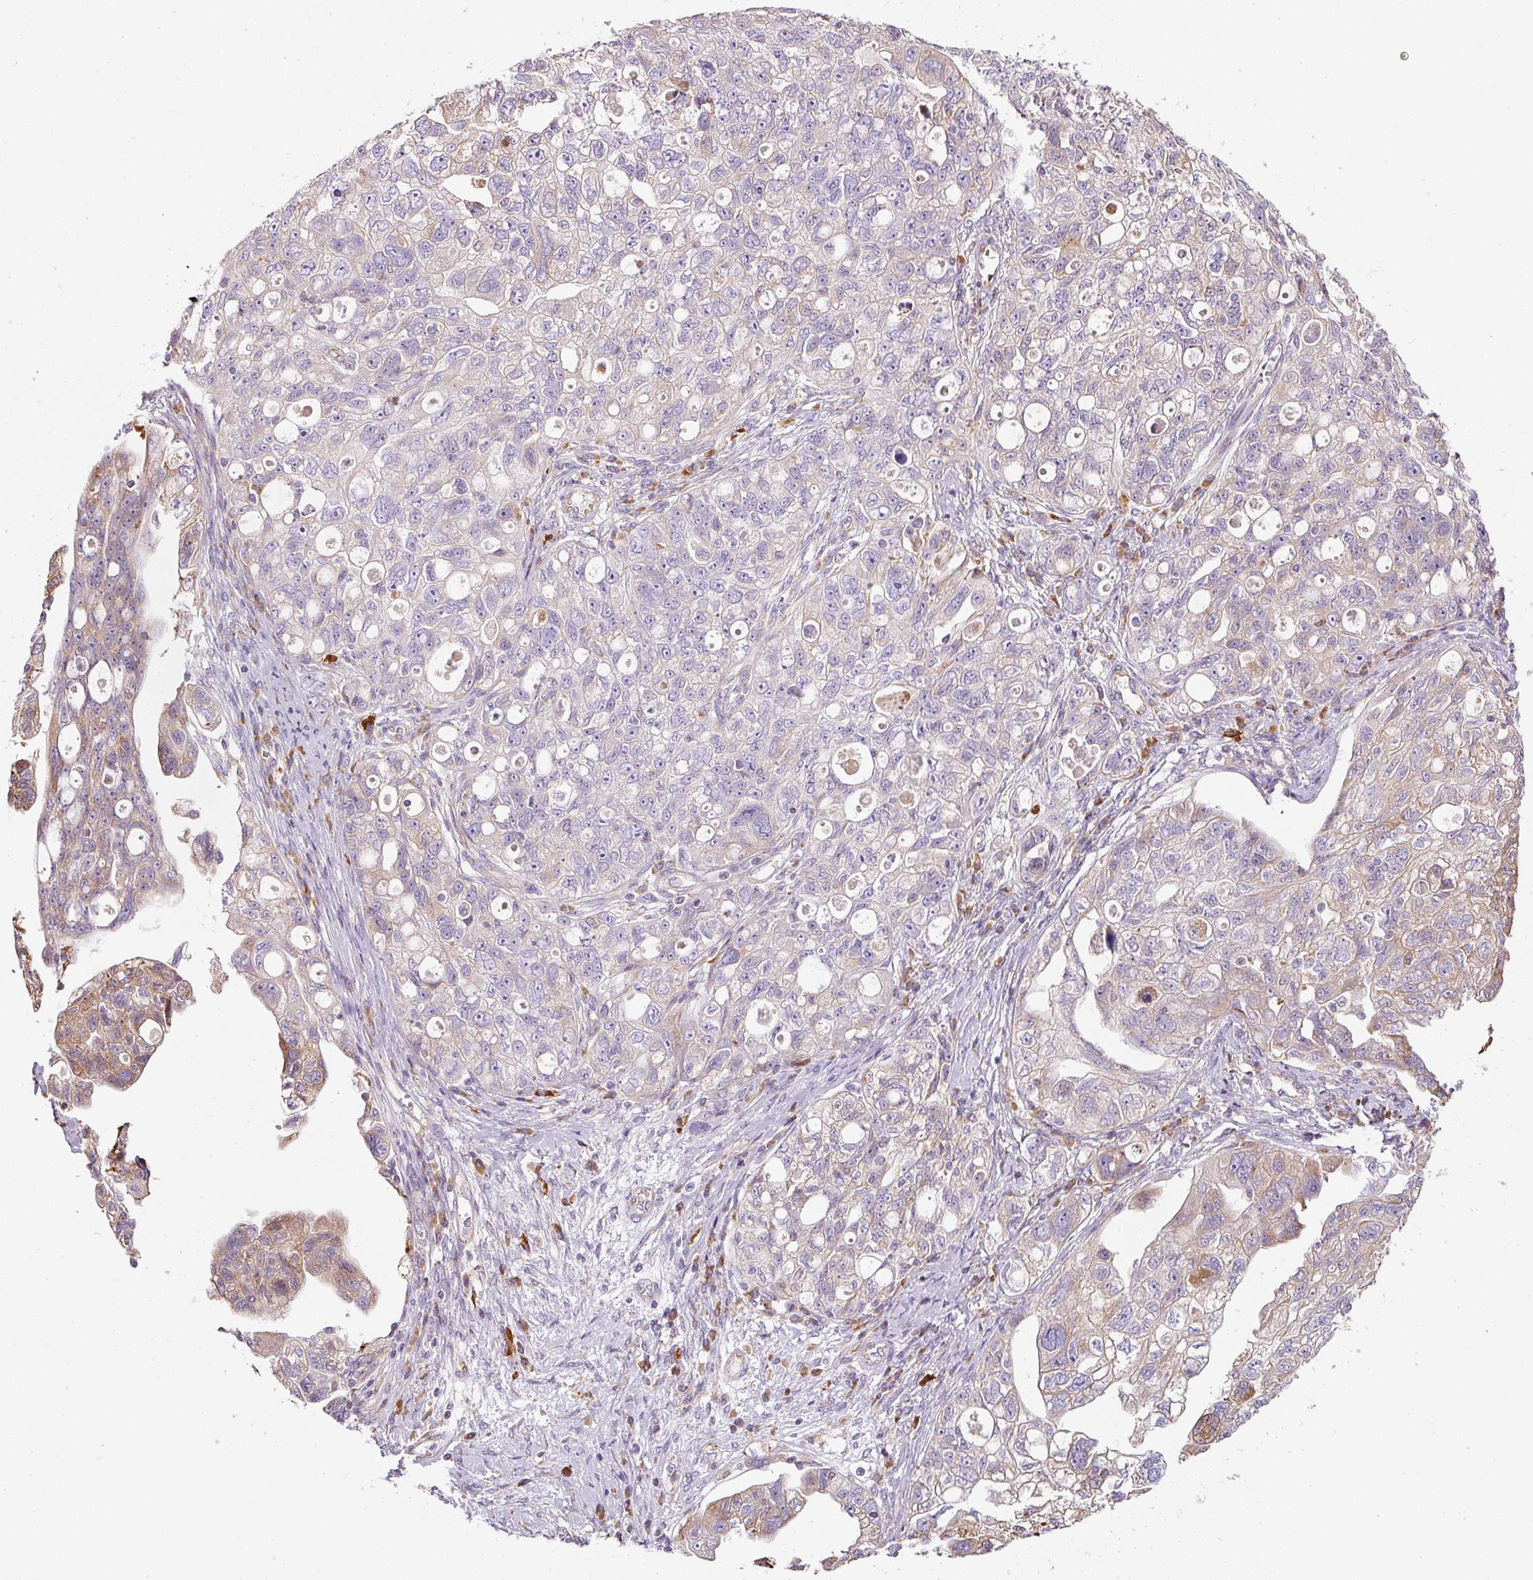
{"staining": {"intensity": "moderate", "quantity": "<25%", "location": "cytoplasmic/membranous"}, "tissue": "ovarian cancer", "cell_type": "Tumor cells", "image_type": "cancer", "snomed": [{"axis": "morphology", "description": "Carcinoma, NOS"}, {"axis": "morphology", "description": "Cystadenocarcinoma, serous, NOS"}, {"axis": "topography", "description": "Ovary"}], "caption": "This image displays carcinoma (ovarian) stained with immunohistochemistry to label a protein in brown. The cytoplasmic/membranous of tumor cells show moderate positivity for the protein. Nuclei are counter-stained blue.", "gene": "MORN4", "patient": {"sex": "female", "age": 69}}